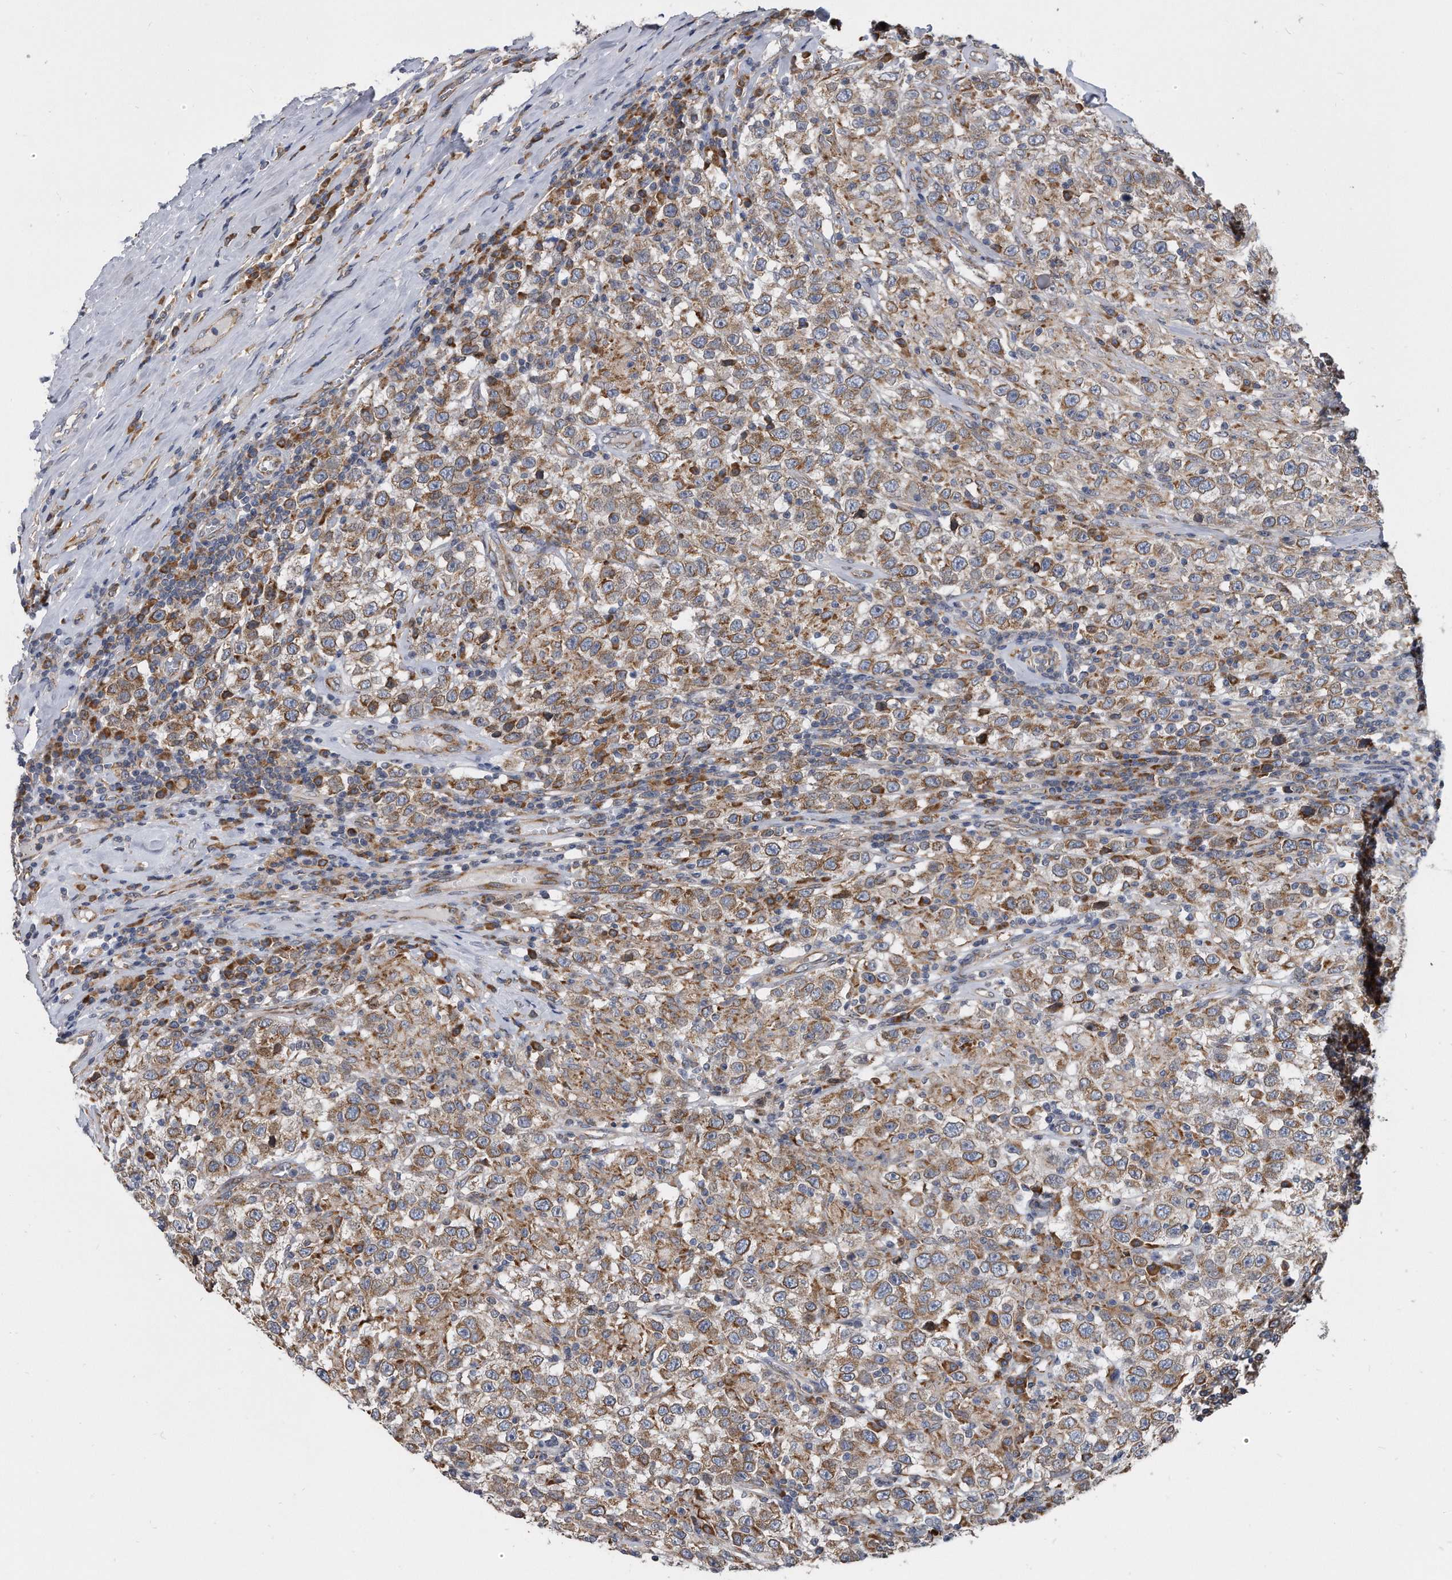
{"staining": {"intensity": "moderate", "quantity": ">75%", "location": "cytoplasmic/membranous"}, "tissue": "testis cancer", "cell_type": "Tumor cells", "image_type": "cancer", "snomed": [{"axis": "morphology", "description": "Seminoma, NOS"}, {"axis": "topography", "description": "Testis"}], "caption": "A high-resolution micrograph shows immunohistochemistry staining of testis seminoma, which shows moderate cytoplasmic/membranous positivity in approximately >75% of tumor cells.", "gene": "CCDC47", "patient": {"sex": "male", "age": 41}}